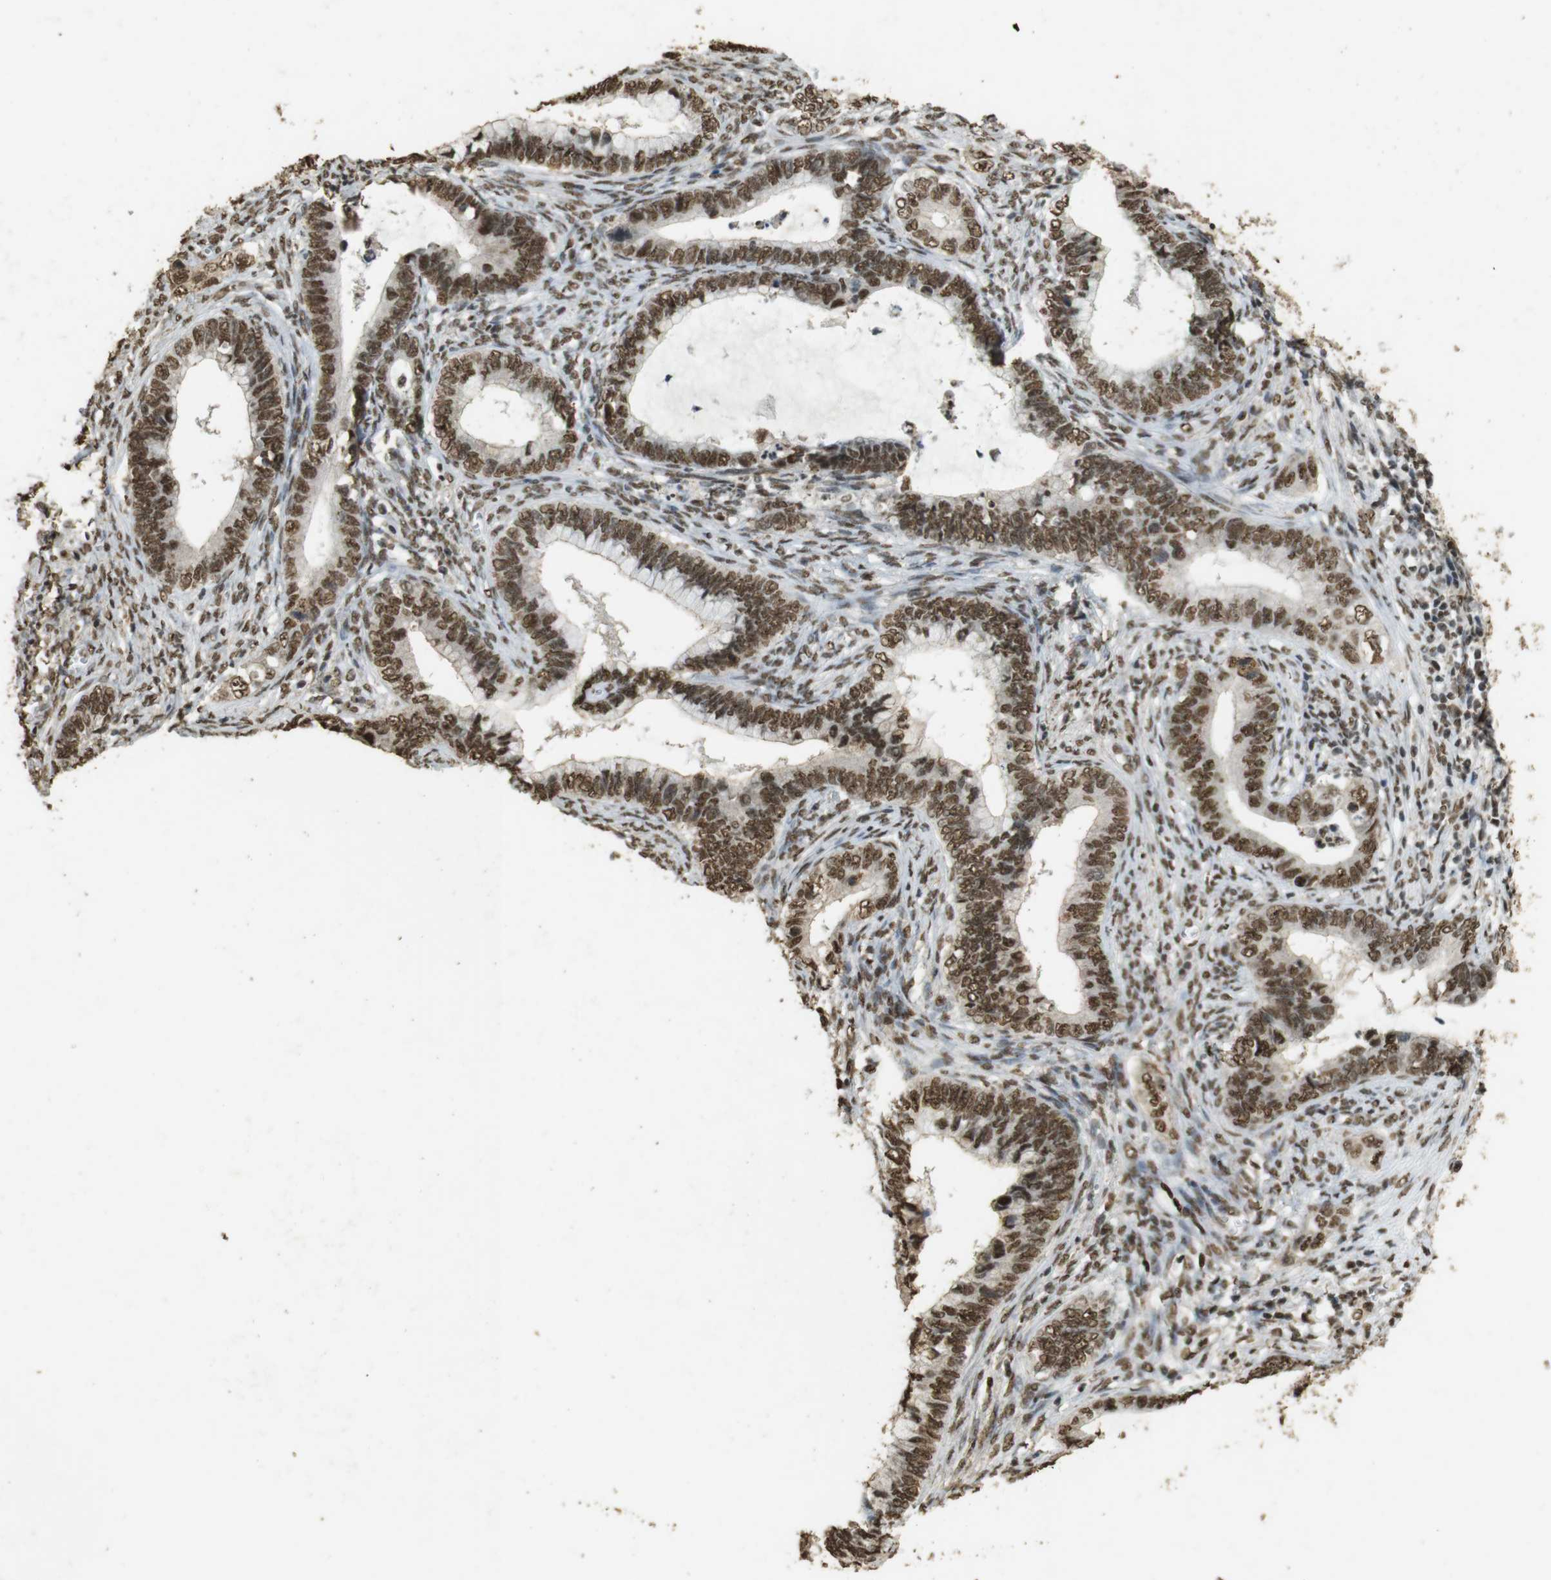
{"staining": {"intensity": "strong", "quantity": ">75%", "location": "cytoplasmic/membranous,nuclear"}, "tissue": "cervical cancer", "cell_type": "Tumor cells", "image_type": "cancer", "snomed": [{"axis": "morphology", "description": "Adenocarcinoma, NOS"}, {"axis": "topography", "description": "Cervix"}], "caption": "IHC photomicrograph of neoplastic tissue: human cervical adenocarcinoma stained using immunohistochemistry (IHC) shows high levels of strong protein expression localized specifically in the cytoplasmic/membranous and nuclear of tumor cells, appearing as a cytoplasmic/membranous and nuclear brown color.", "gene": "GATA4", "patient": {"sex": "female", "age": 44}}